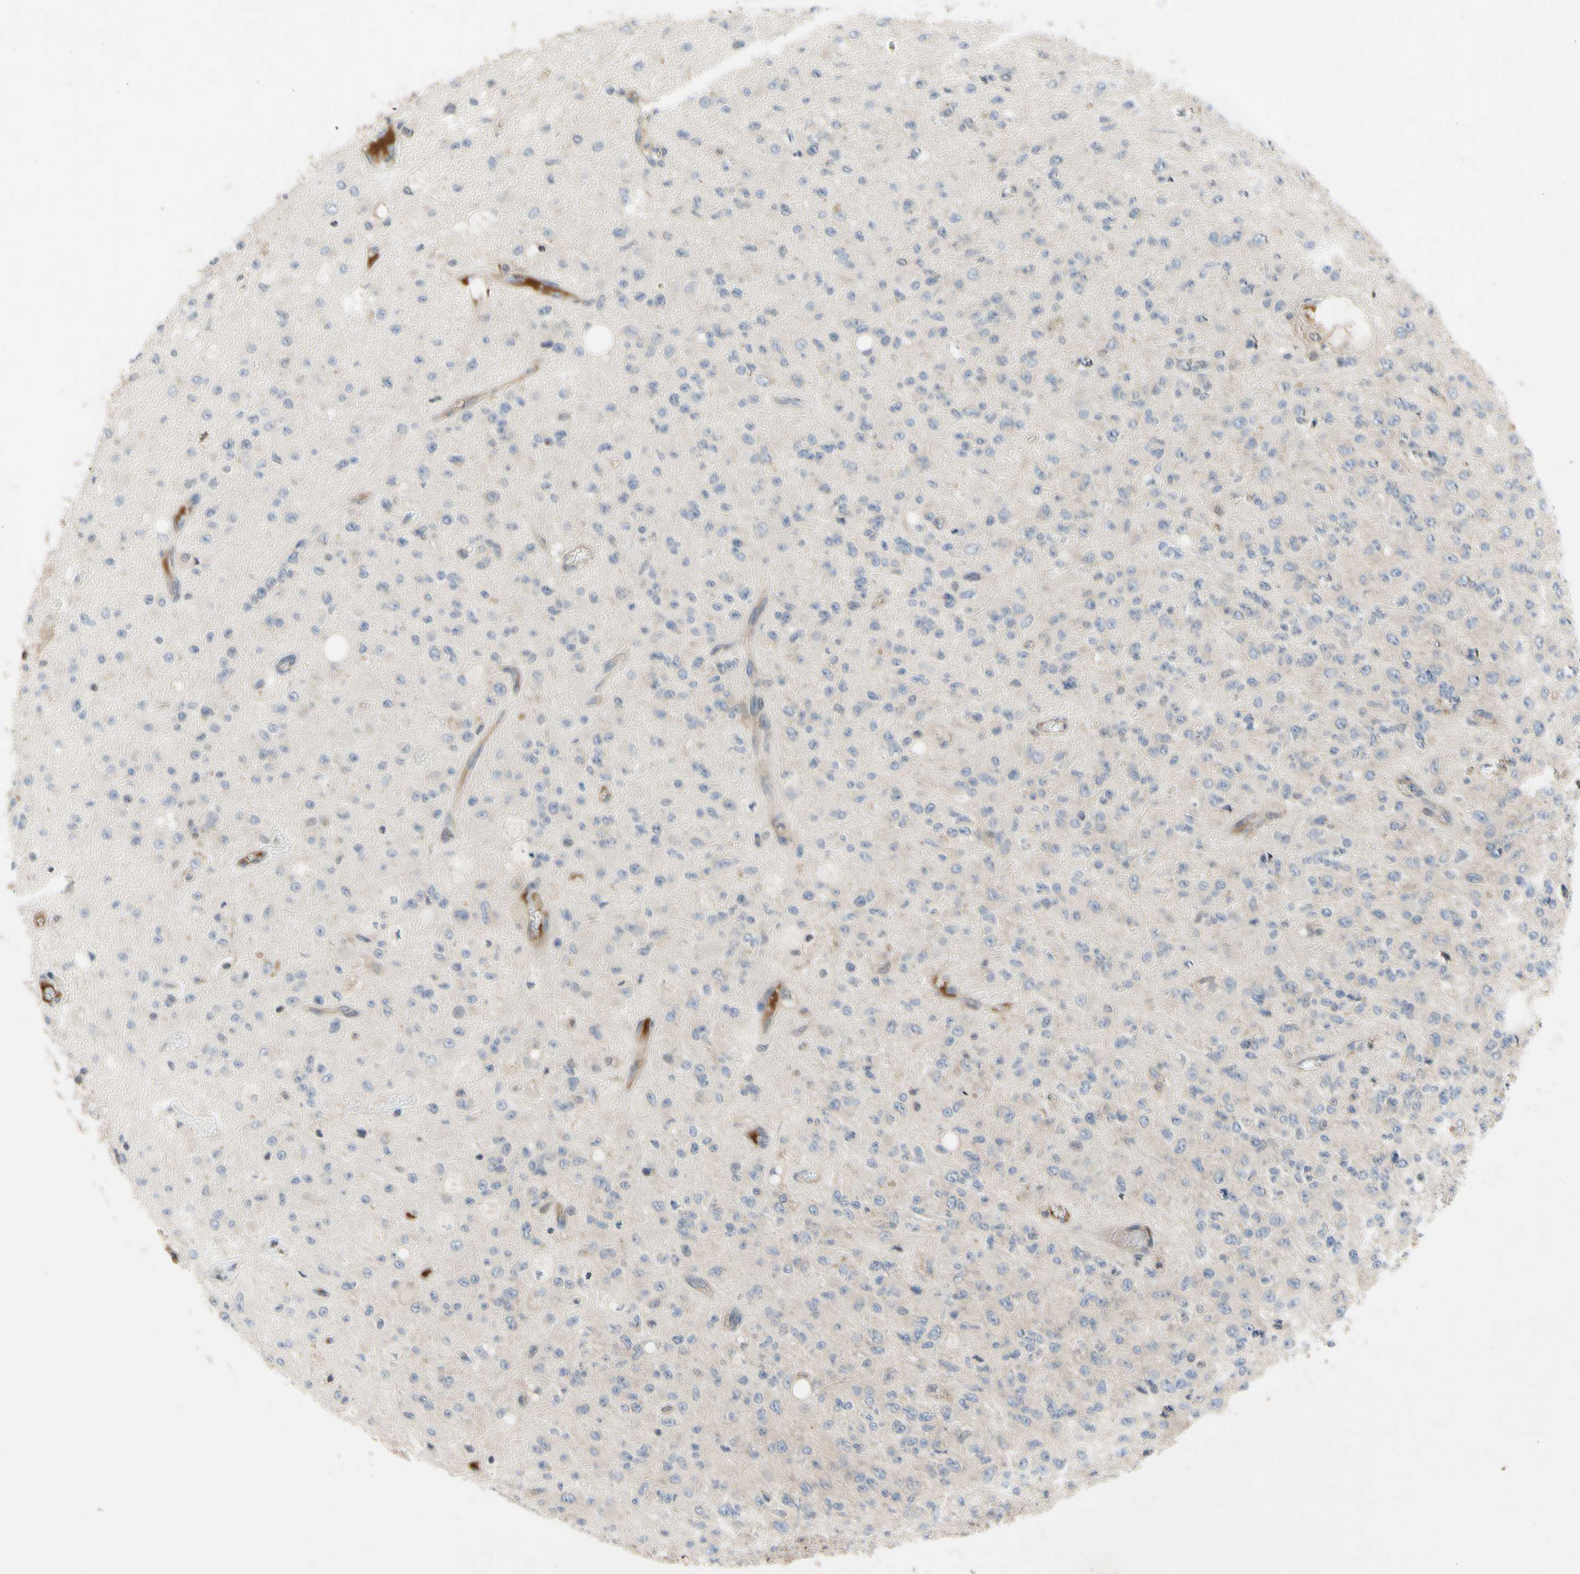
{"staining": {"intensity": "weak", "quantity": "<25%", "location": "cytoplasmic/membranous"}, "tissue": "glioma", "cell_type": "Tumor cells", "image_type": "cancer", "snomed": [{"axis": "morphology", "description": "Glioma, malignant, High grade"}, {"axis": "topography", "description": "pancreas cauda"}], "caption": "Image shows no protein staining in tumor cells of malignant high-grade glioma tissue.", "gene": "XIAP", "patient": {"sex": "male", "age": 60}}